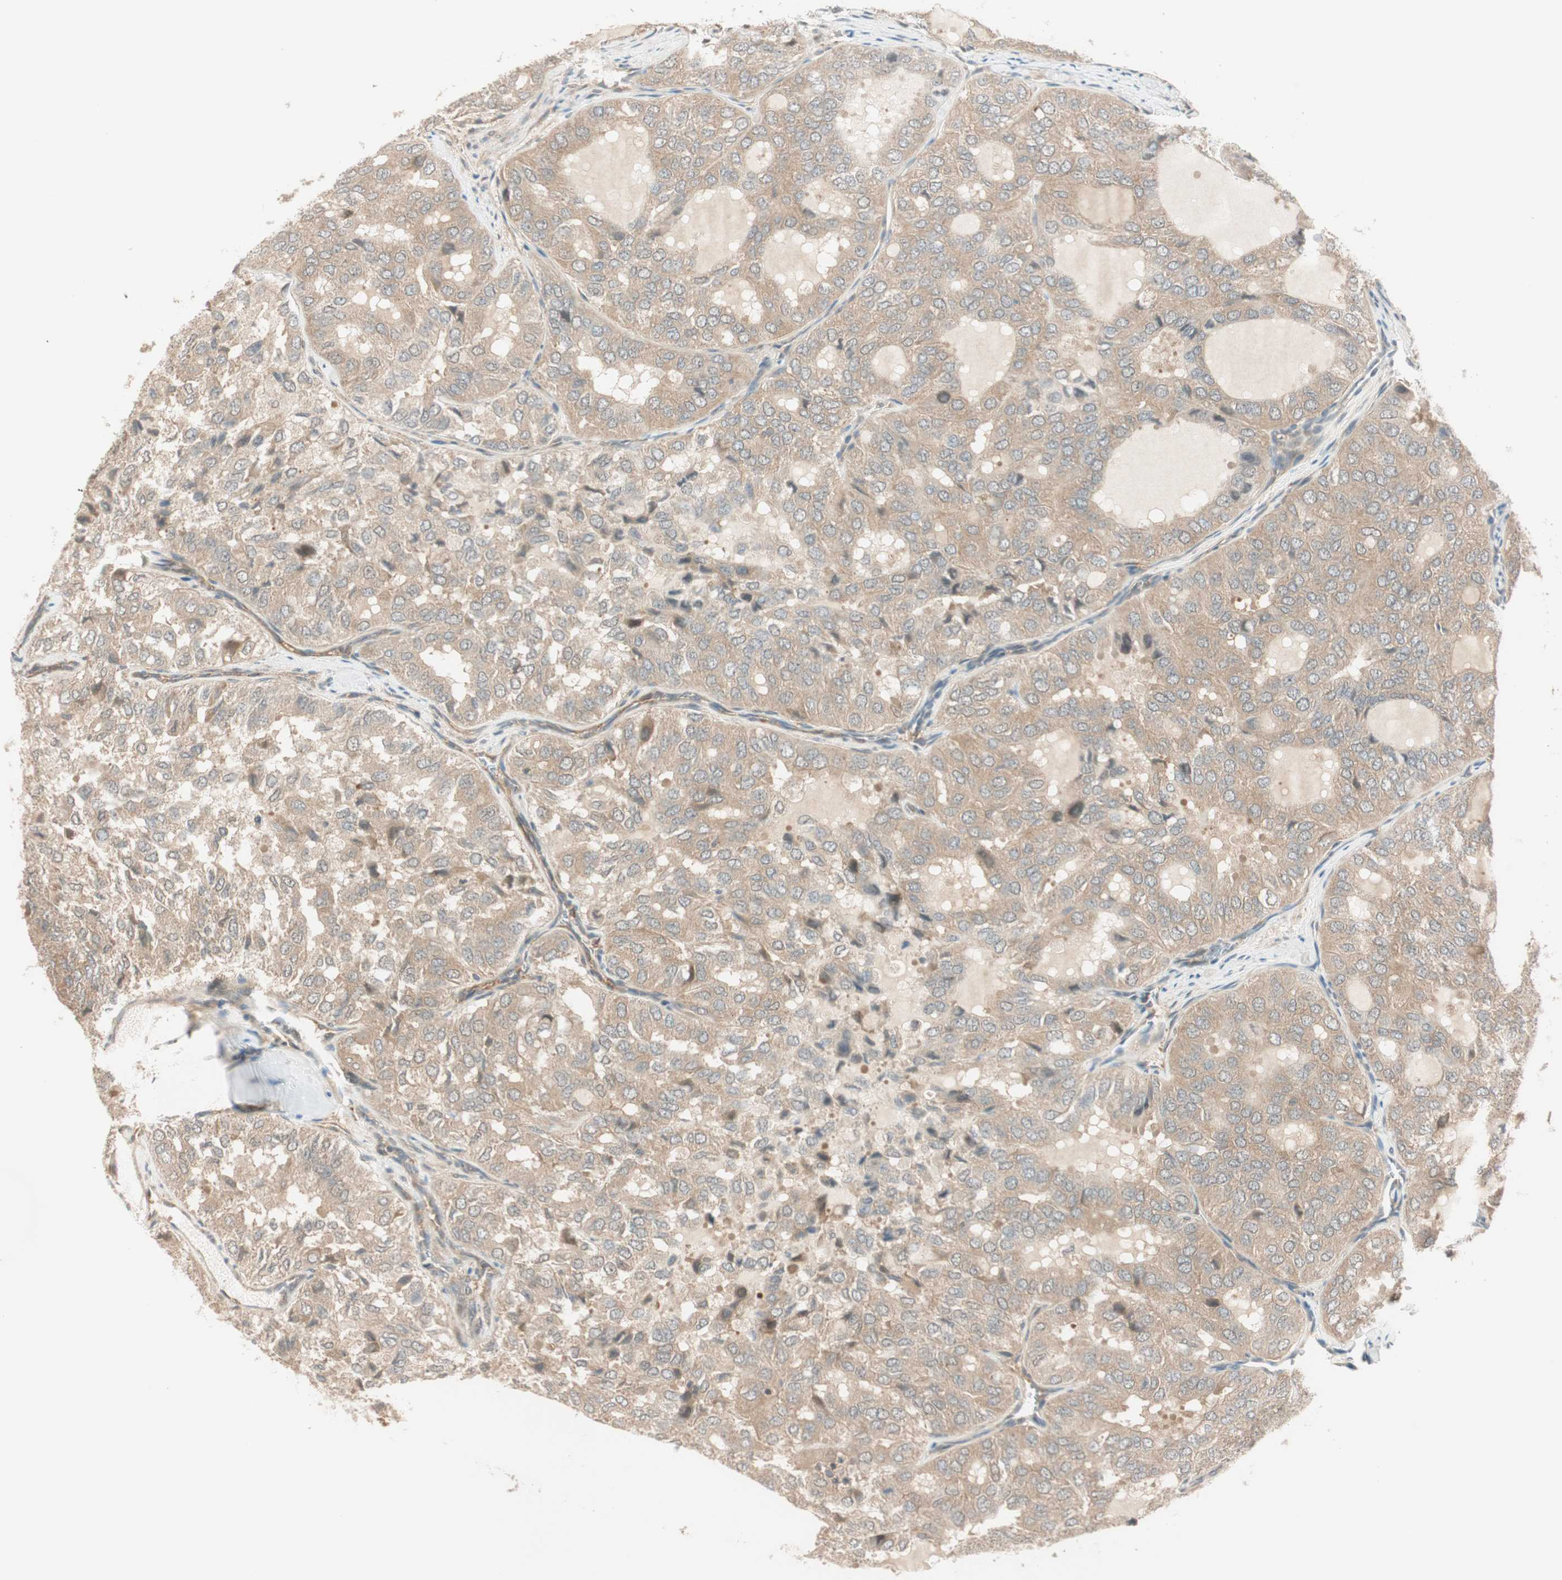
{"staining": {"intensity": "weak", "quantity": ">75%", "location": "cytoplasmic/membranous"}, "tissue": "thyroid cancer", "cell_type": "Tumor cells", "image_type": "cancer", "snomed": [{"axis": "morphology", "description": "Follicular adenoma carcinoma, NOS"}, {"axis": "topography", "description": "Thyroid gland"}], "caption": "About >75% of tumor cells in thyroid cancer exhibit weak cytoplasmic/membranous protein positivity as visualized by brown immunohistochemical staining.", "gene": "PSMD8", "patient": {"sex": "male", "age": 75}}